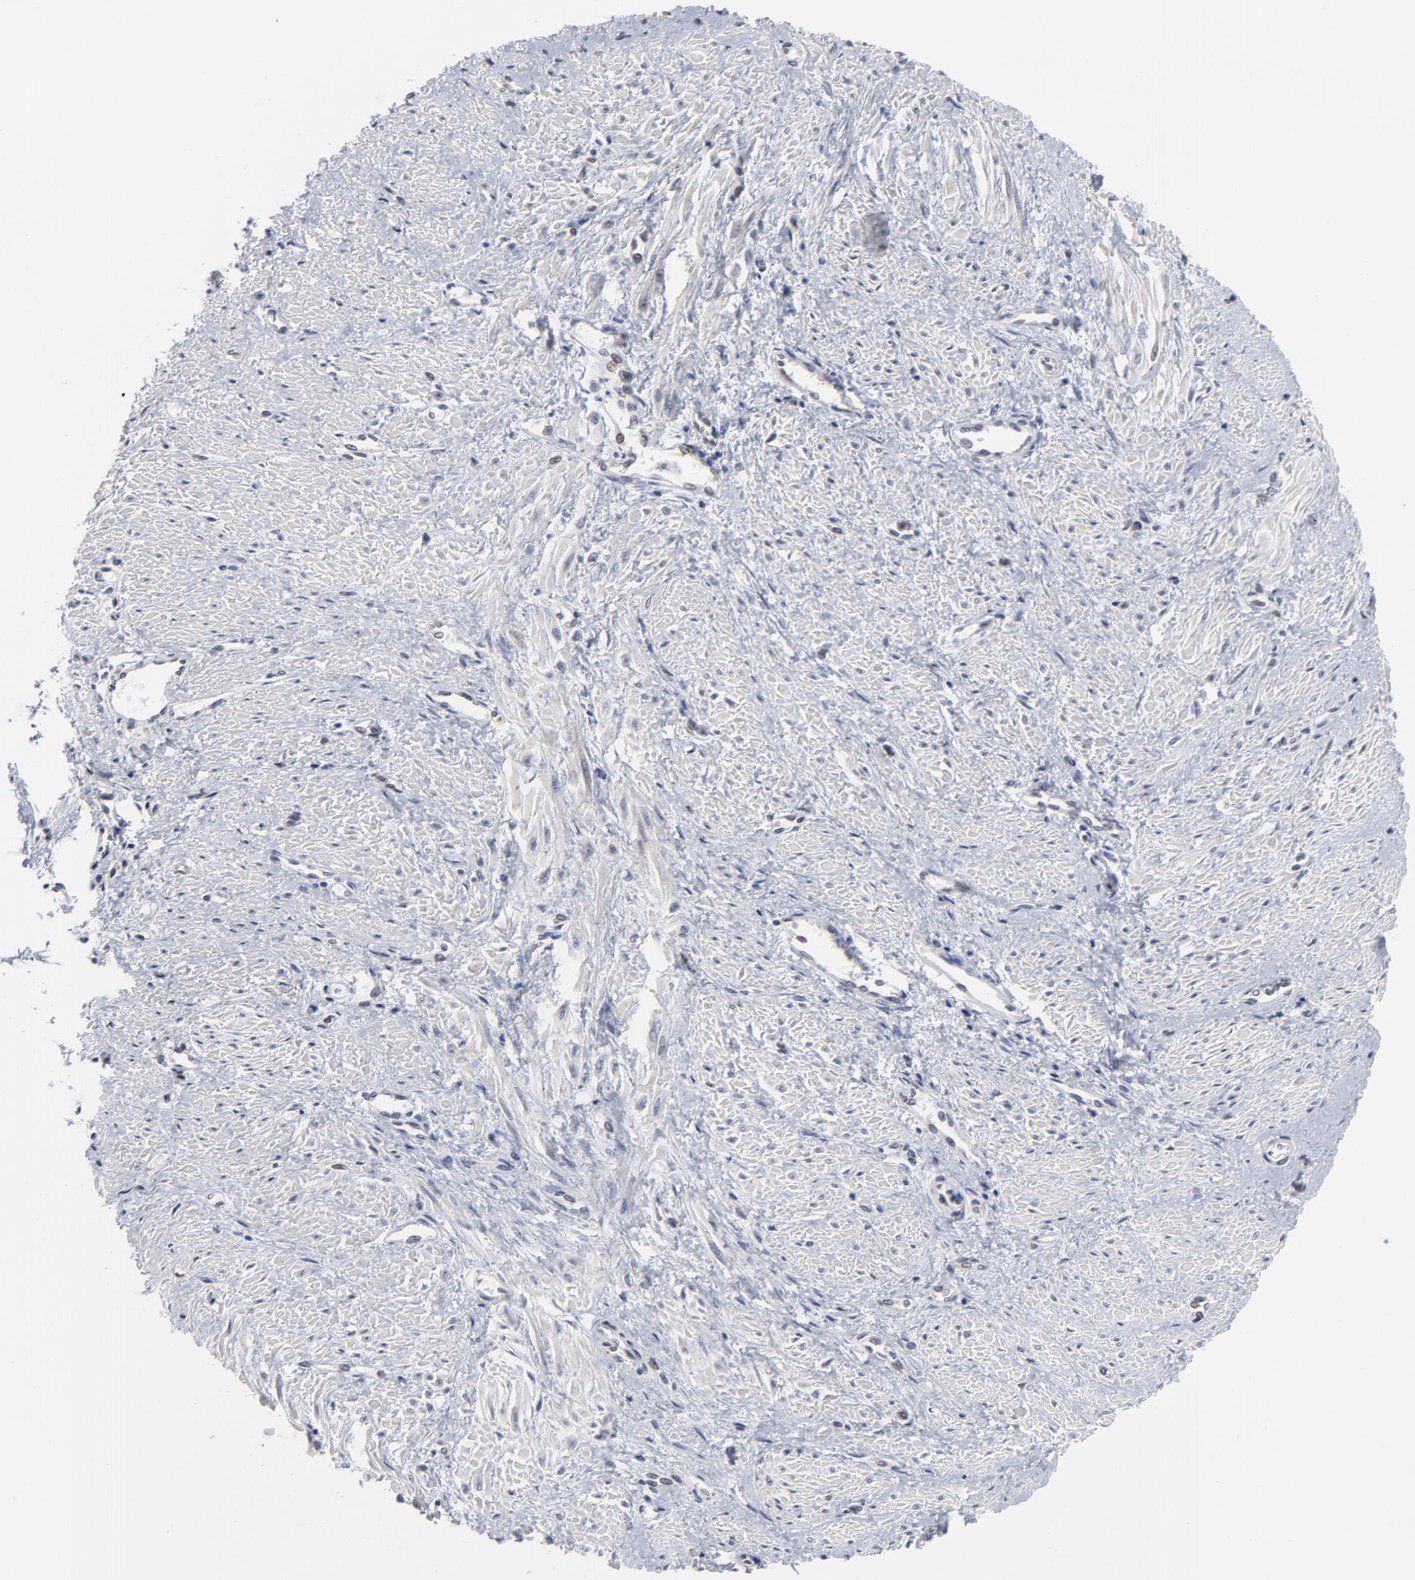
{"staining": {"intensity": "negative", "quantity": "none", "location": "none"}, "tissue": "smooth muscle", "cell_type": "Smooth muscle cells", "image_type": "normal", "snomed": [{"axis": "morphology", "description": "Normal tissue, NOS"}, {"axis": "topography", "description": "Smooth muscle"}, {"axis": "topography", "description": "Uterus"}], "caption": "Smooth muscle cells show no significant staining in unremarkable smooth muscle.", "gene": "SYNE2", "patient": {"sex": "female", "age": 39}}